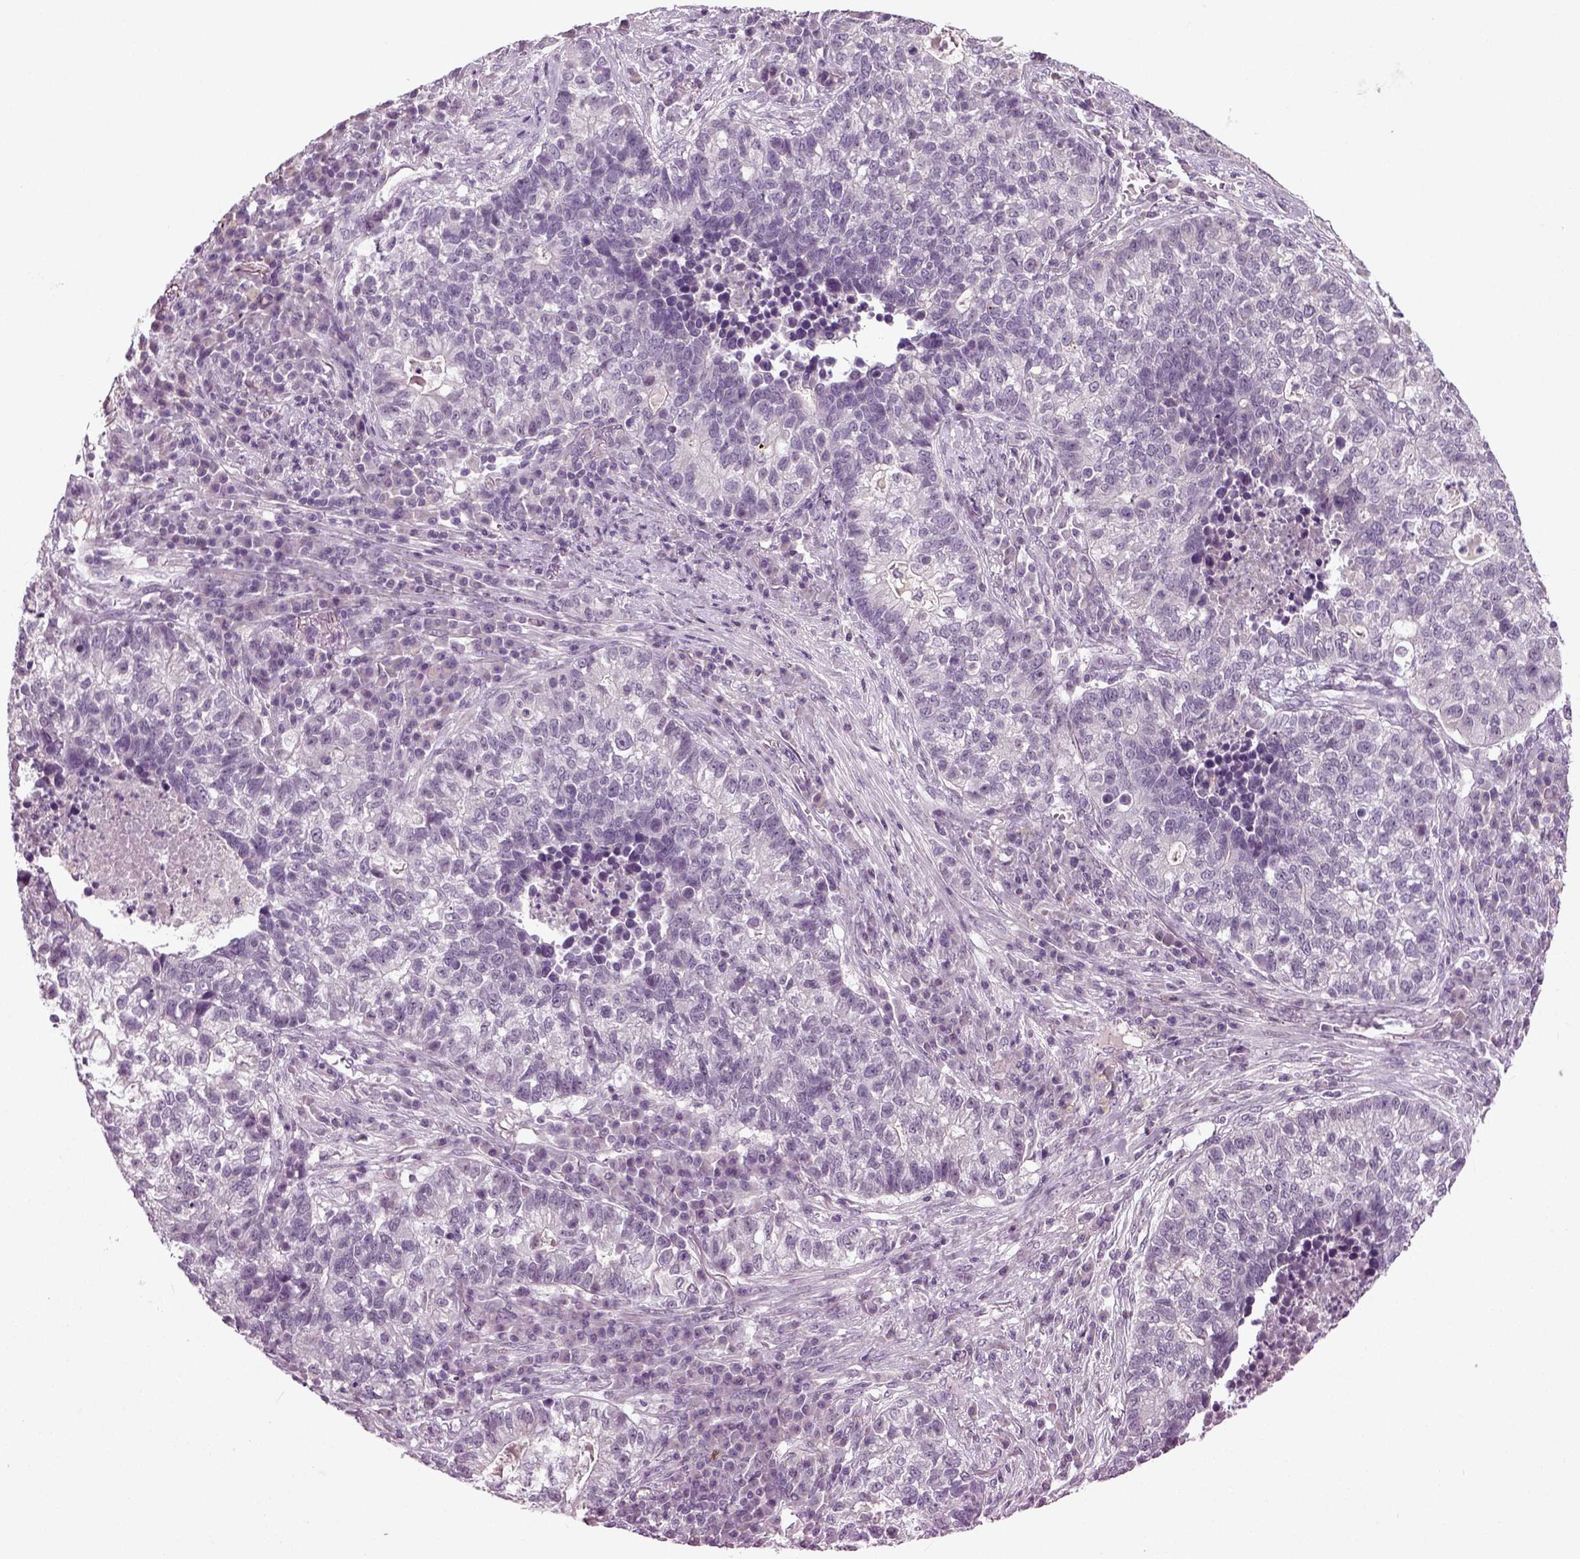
{"staining": {"intensity": "negative", "quantity": "none", "location": "none"}, "tissue": "lung cancer", "cell_type": "Tumor cells", "image_type": "cancer", "snomed": [{"axis": "morphology", "description": "Adenocarcinoma, NOS"}, {"axis": "topography", "description": "Lung"}], "caption": "Immunohistochemistry (IHC) image of human adenocarcinoma (lung) stained for a protein (brown), which shows no staining in tumor cells.", "gene": "SYNGAP1", "patient": {"sex": "male", "age": 57}}